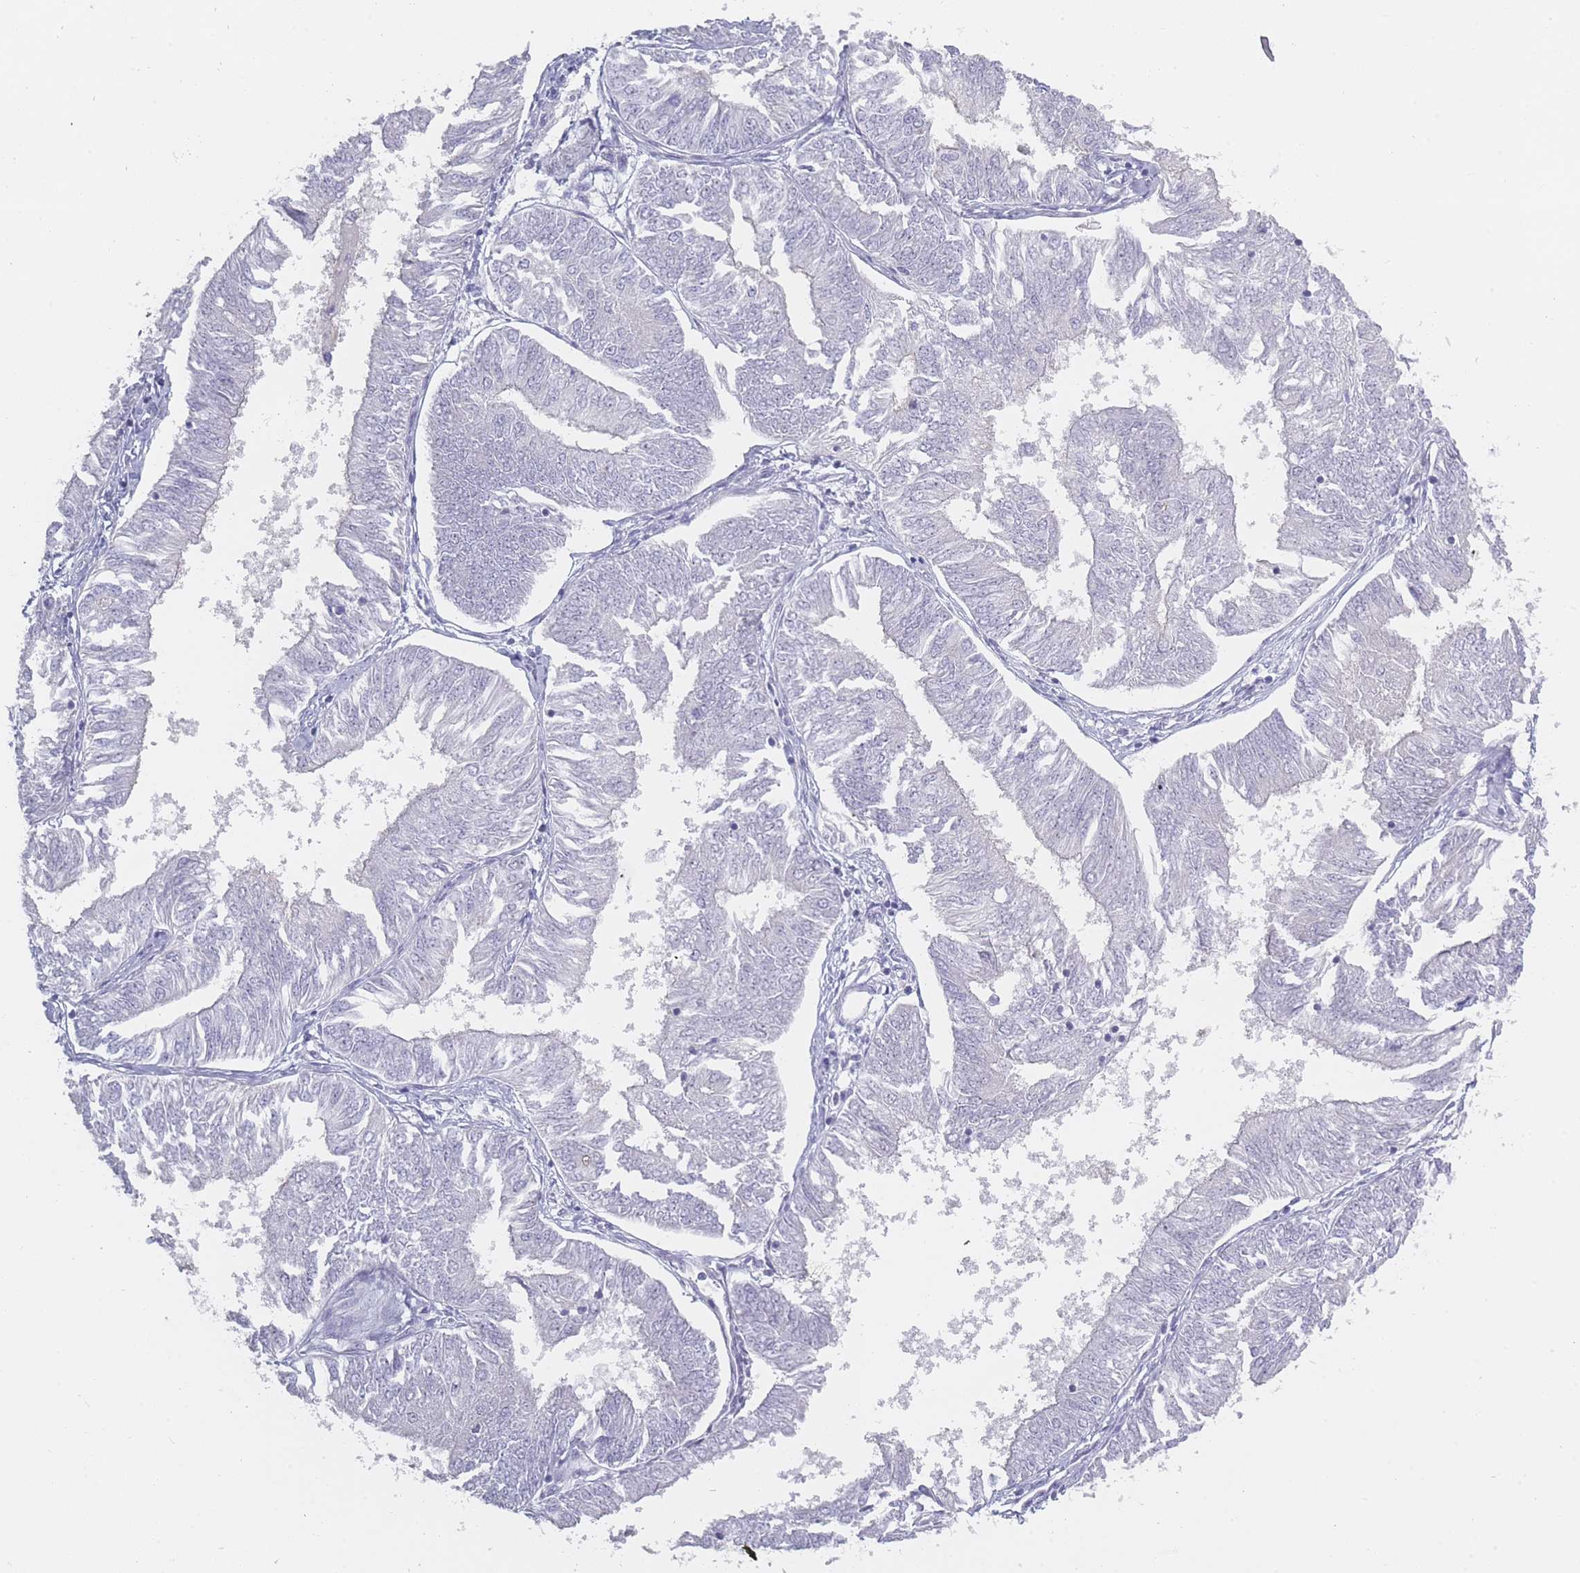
{"staining": {"intensity": "negative", "quantity": "none", "location": "none"}, "tissue": "endometrial cancer", "cell_type": "Tumor cells", "image_type": "cancer", "snomed": [{"axis": "morphology", "description": "Adenocarcinoma, NOS"}, {"axis": "topography", "description": "Endometrium"}], "caption": "An image of human endometrial cancer is negative for staining in tumor cells.", "gene": "ROS1", "patient": {"sex": "female", "age": 58}}